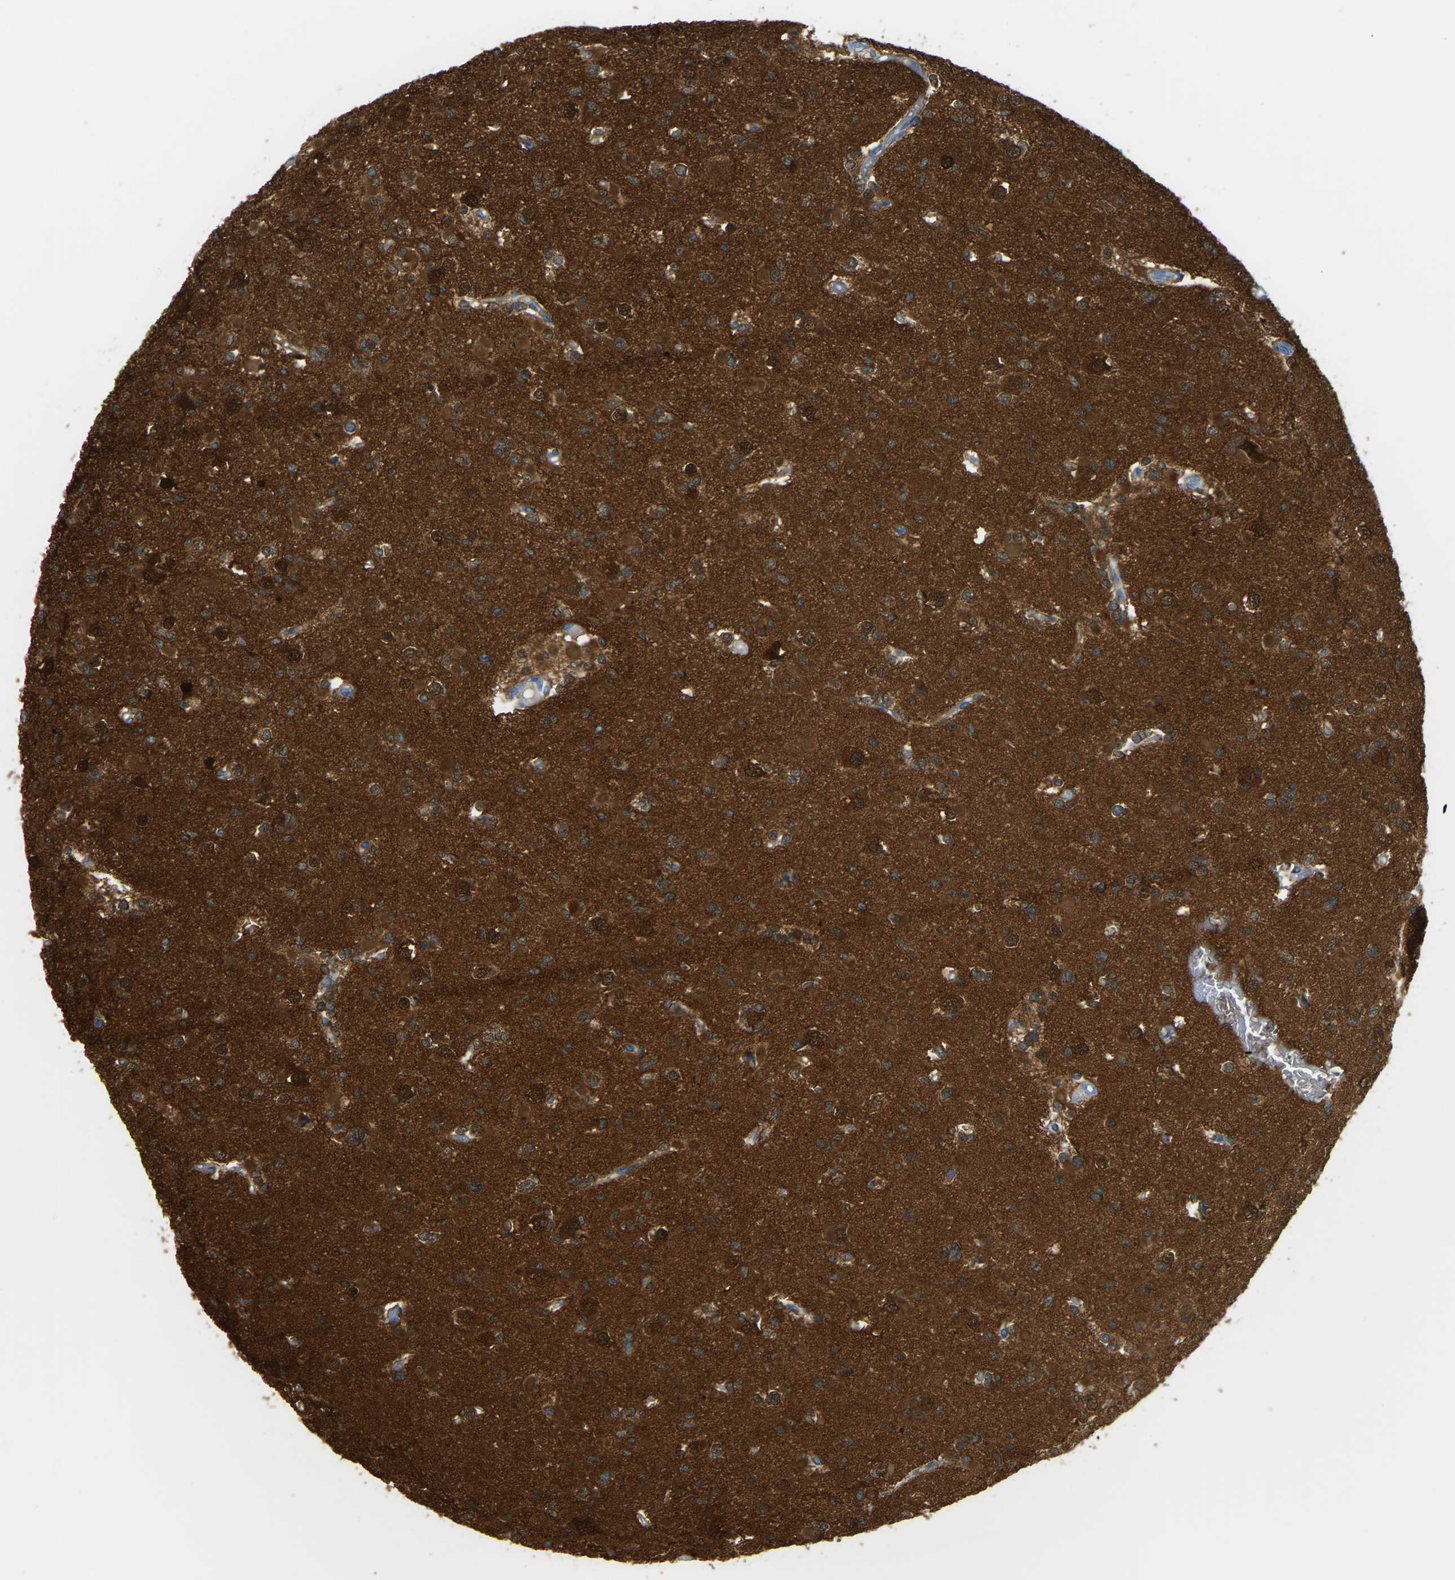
{"staining": {"intensity": "strong", "quantity": ">75%", "location": "cytoplasmic/membranous,nuclear"}, "tissue": "glioma", "cell_type": "Tumor cells", "image_type": "cancer", "snomed": [{"axis": "morphology", "description": "Glioma, malignant, Low grade"}, {"axis": "topography", "description": "Brain"}], "caption": "Immunohistochemistry (IHC) staining of glioma, which exhibits high levels of strong cytoplasmic/membranous and nuclear positivity in about >75% of tumor cells indicating strong cytoplasmic/membranous and nuclear protein staining. The staining was performed using DAB (3,3'-diaminobenzidine) (brown) for protein detection and nuclei were counterstained in hematoxylin (blue).", "gene": "GDA", "patient": {"sex": "female", "age": 22}}